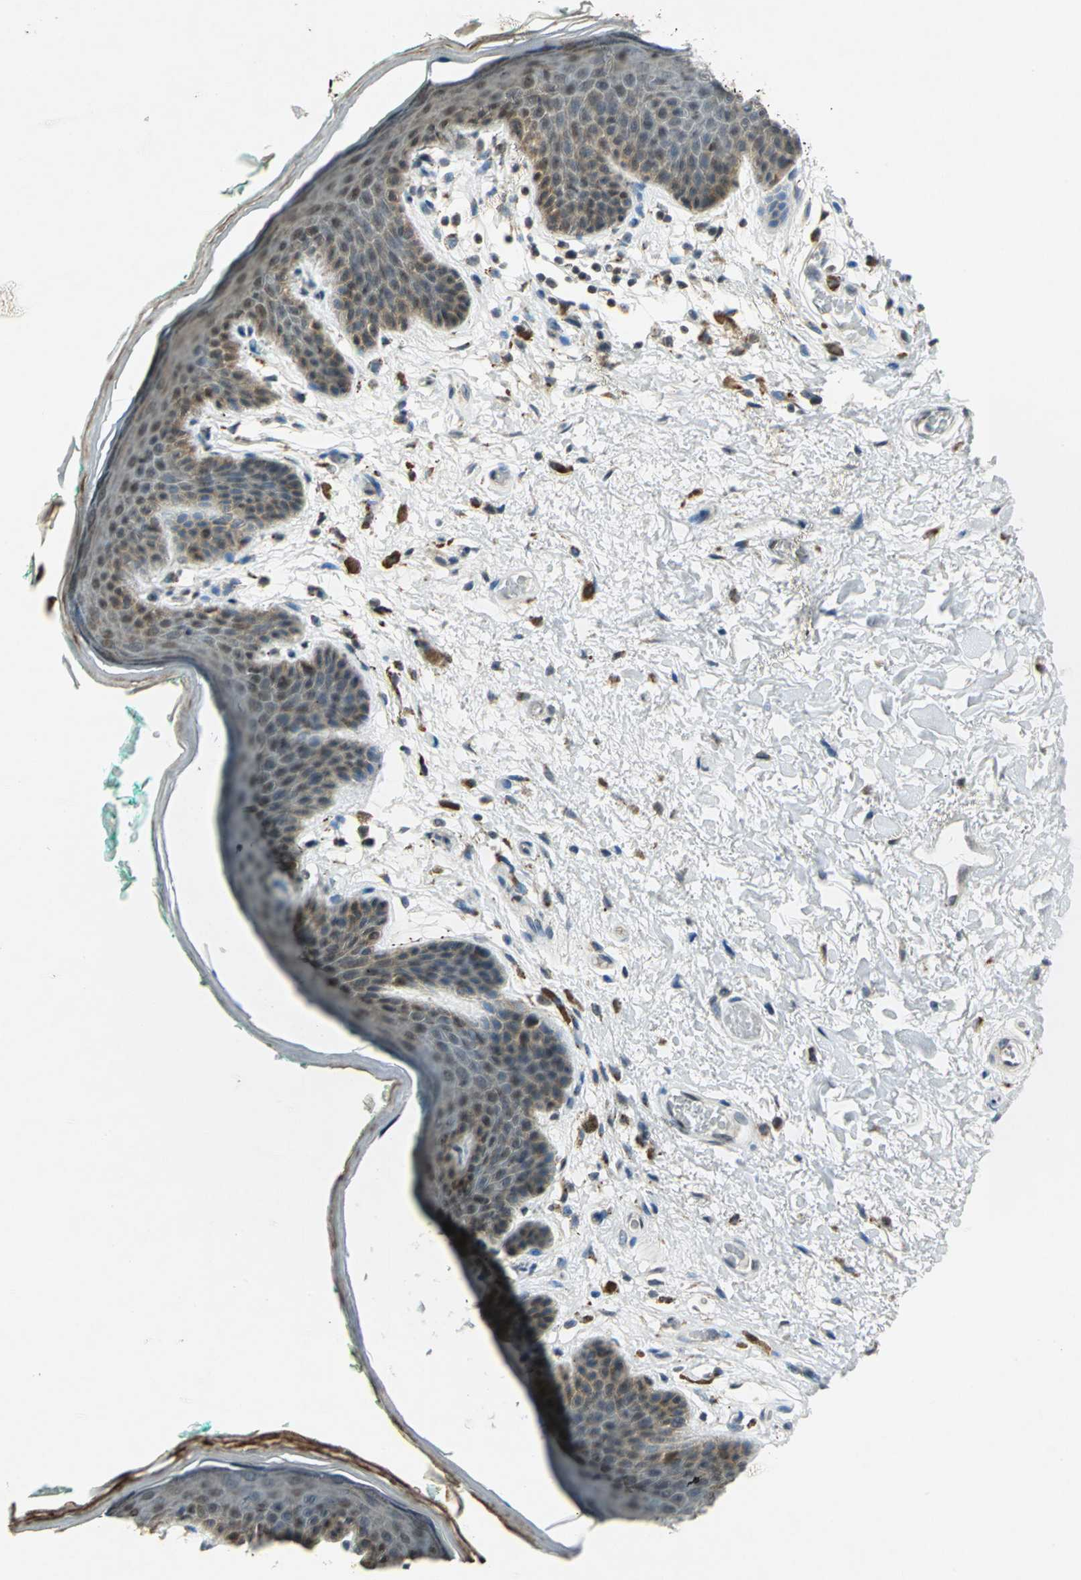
{"staining": {"intensity": "weak", "quantity": "25%-75%", "location": "cytoplasmic/membranous"}, "tissue": "skin", "cell_type": "Epidermal cells", "image_type": "normal", "snomed": [{"axis": "morphology", "description": "Normal tissue, NOS"}, {"axis": "topography", "description": "Anal"}], "caption": "Skin was stained to show a protein in brown. There is low levels of weak cytoplasmic/membranous expression in about 25%-75% of epidermal cells. The protein is shown in brown color, while the nuclei are stained blue.", "gene": "PIN1", "patient": {"sex": "male", "age": 74}}